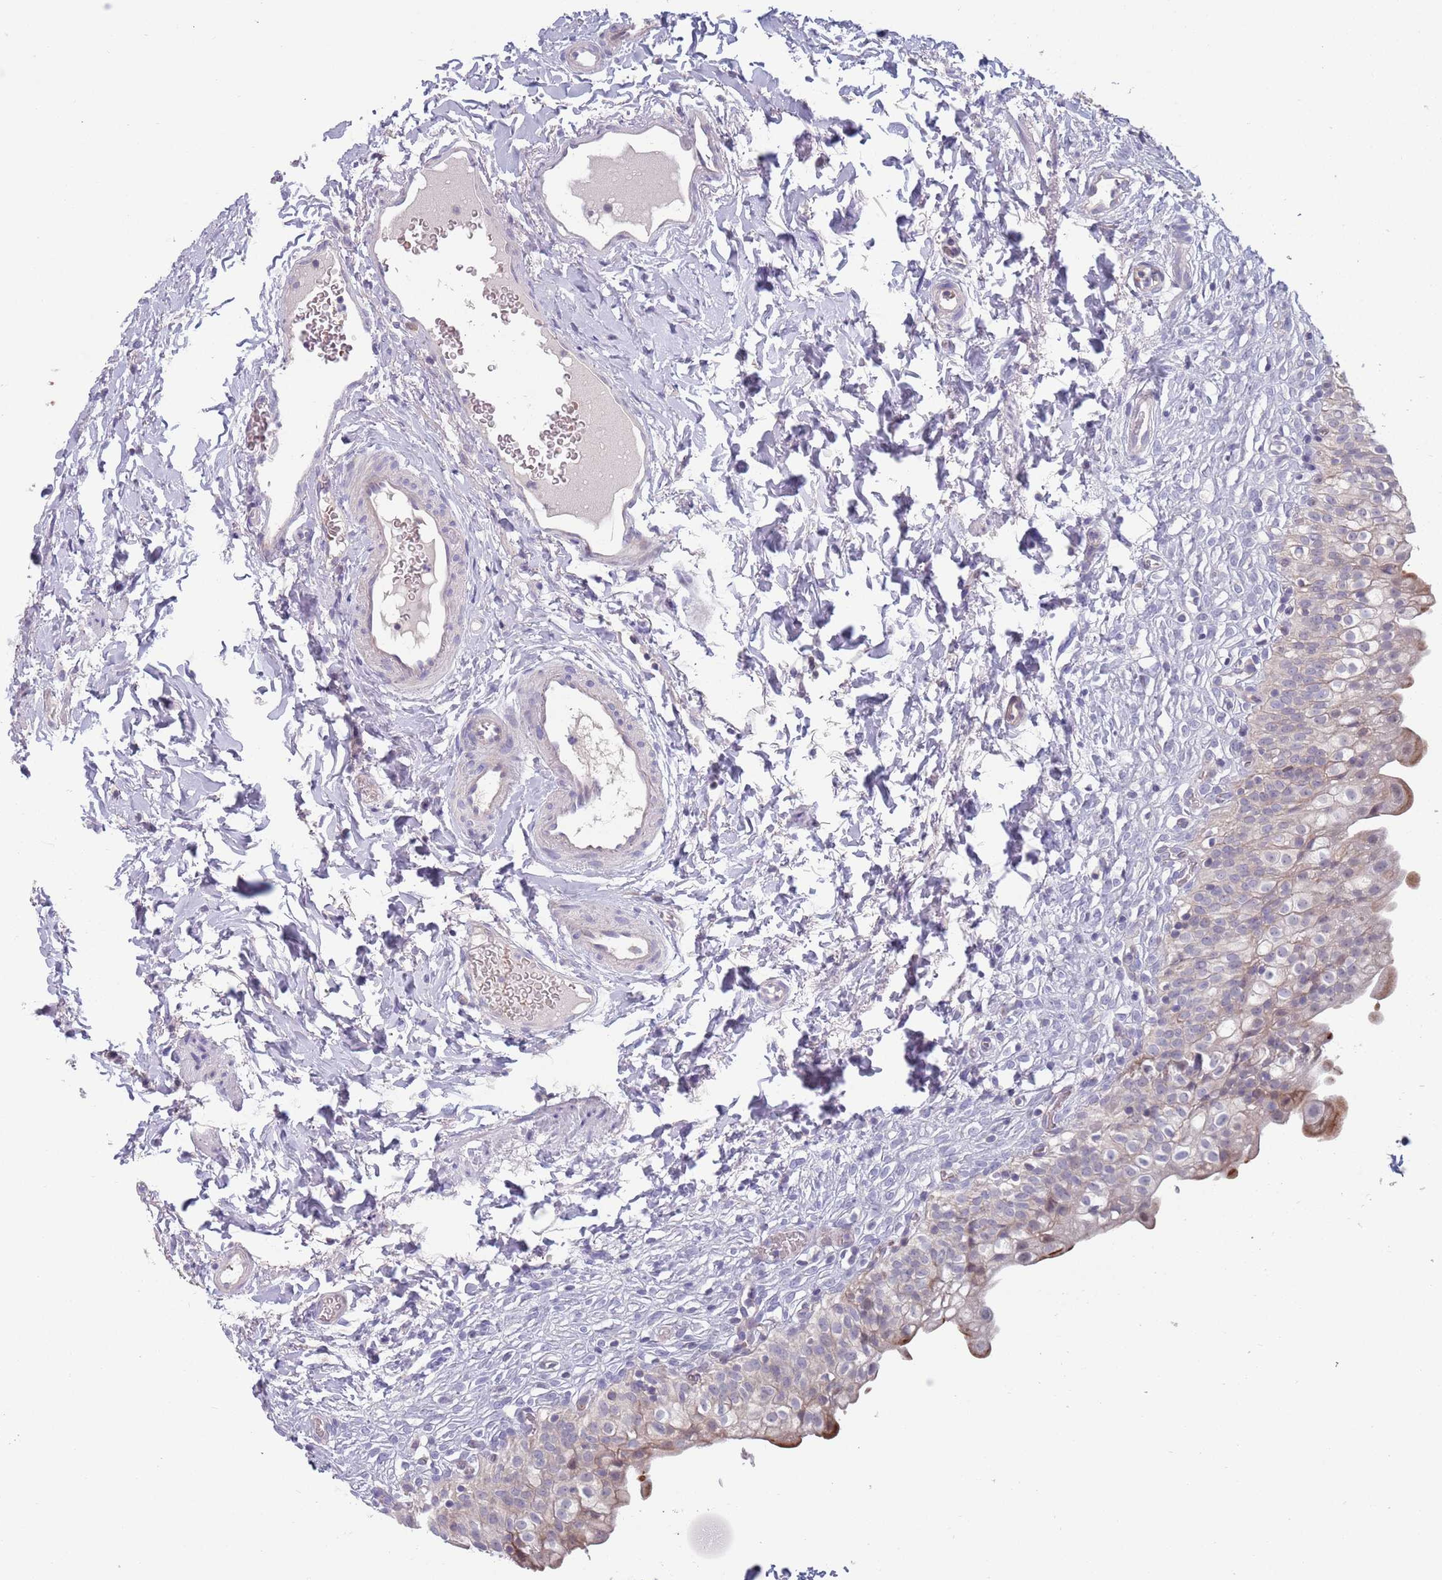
{"staining": {"intensity": "moderate", "quantity": "25%-75%", "location": "cytoplasmic/membranous"}, "tissue": "urinary bladder", "cell_type": "Urothelial cells", "image_type": "normal", "snomed": [{"axis": "morphology", "description": "Normal tissue, NOS"}, {"axis": "topography", "description": "Urinary bladder"}], "caption": "A brown stain labels moderate cytoplasmic/membranous staining of a protein in urothelial cells of benign urinary bladder.", "gene": "CLNS1A", "patient": {"sex": "male", "age": 55}}